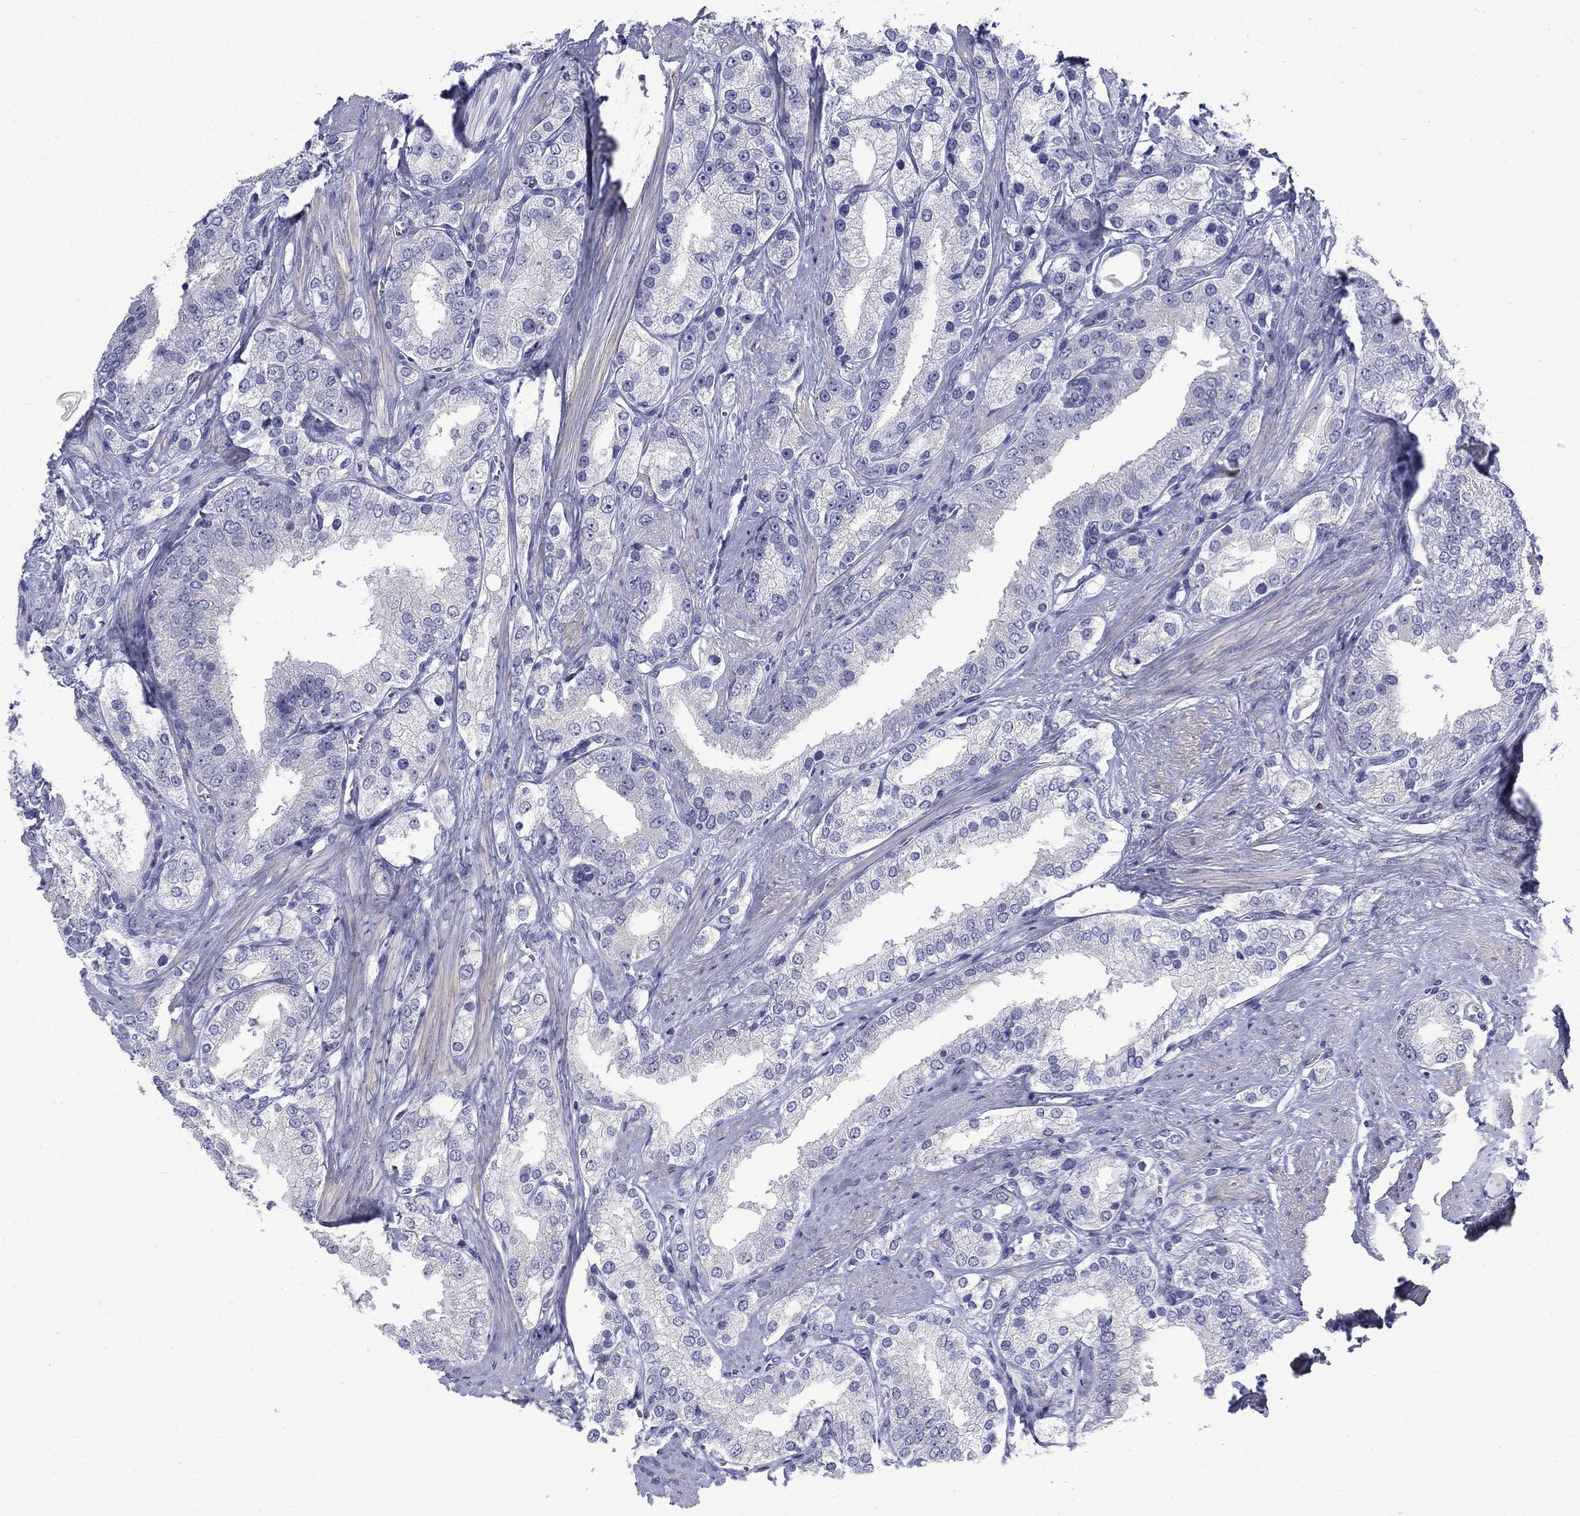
{"staining": {"intensity": "negative", "quantity": "none", "location": "none"}, "tissue": "prostate cancer", "cell_type": "Tumor cells", "image_type": "cancer", "snomed": [{"axis": "morphology", "description": "Adenocarcinoma, NOS"}, {"axis": "topography", "description": "Prostate and seminal vesicle, NOS"}, {"axis": "topography", "description": "Prostate"}], "caption": "A high-resolution photomicrograph shows immunohistochemistry staining of prostate cancer, which shows no significant positivity in tumor cells.", "gene": "SERPINB2", "patient": {"sex": "male", "age": 67}}